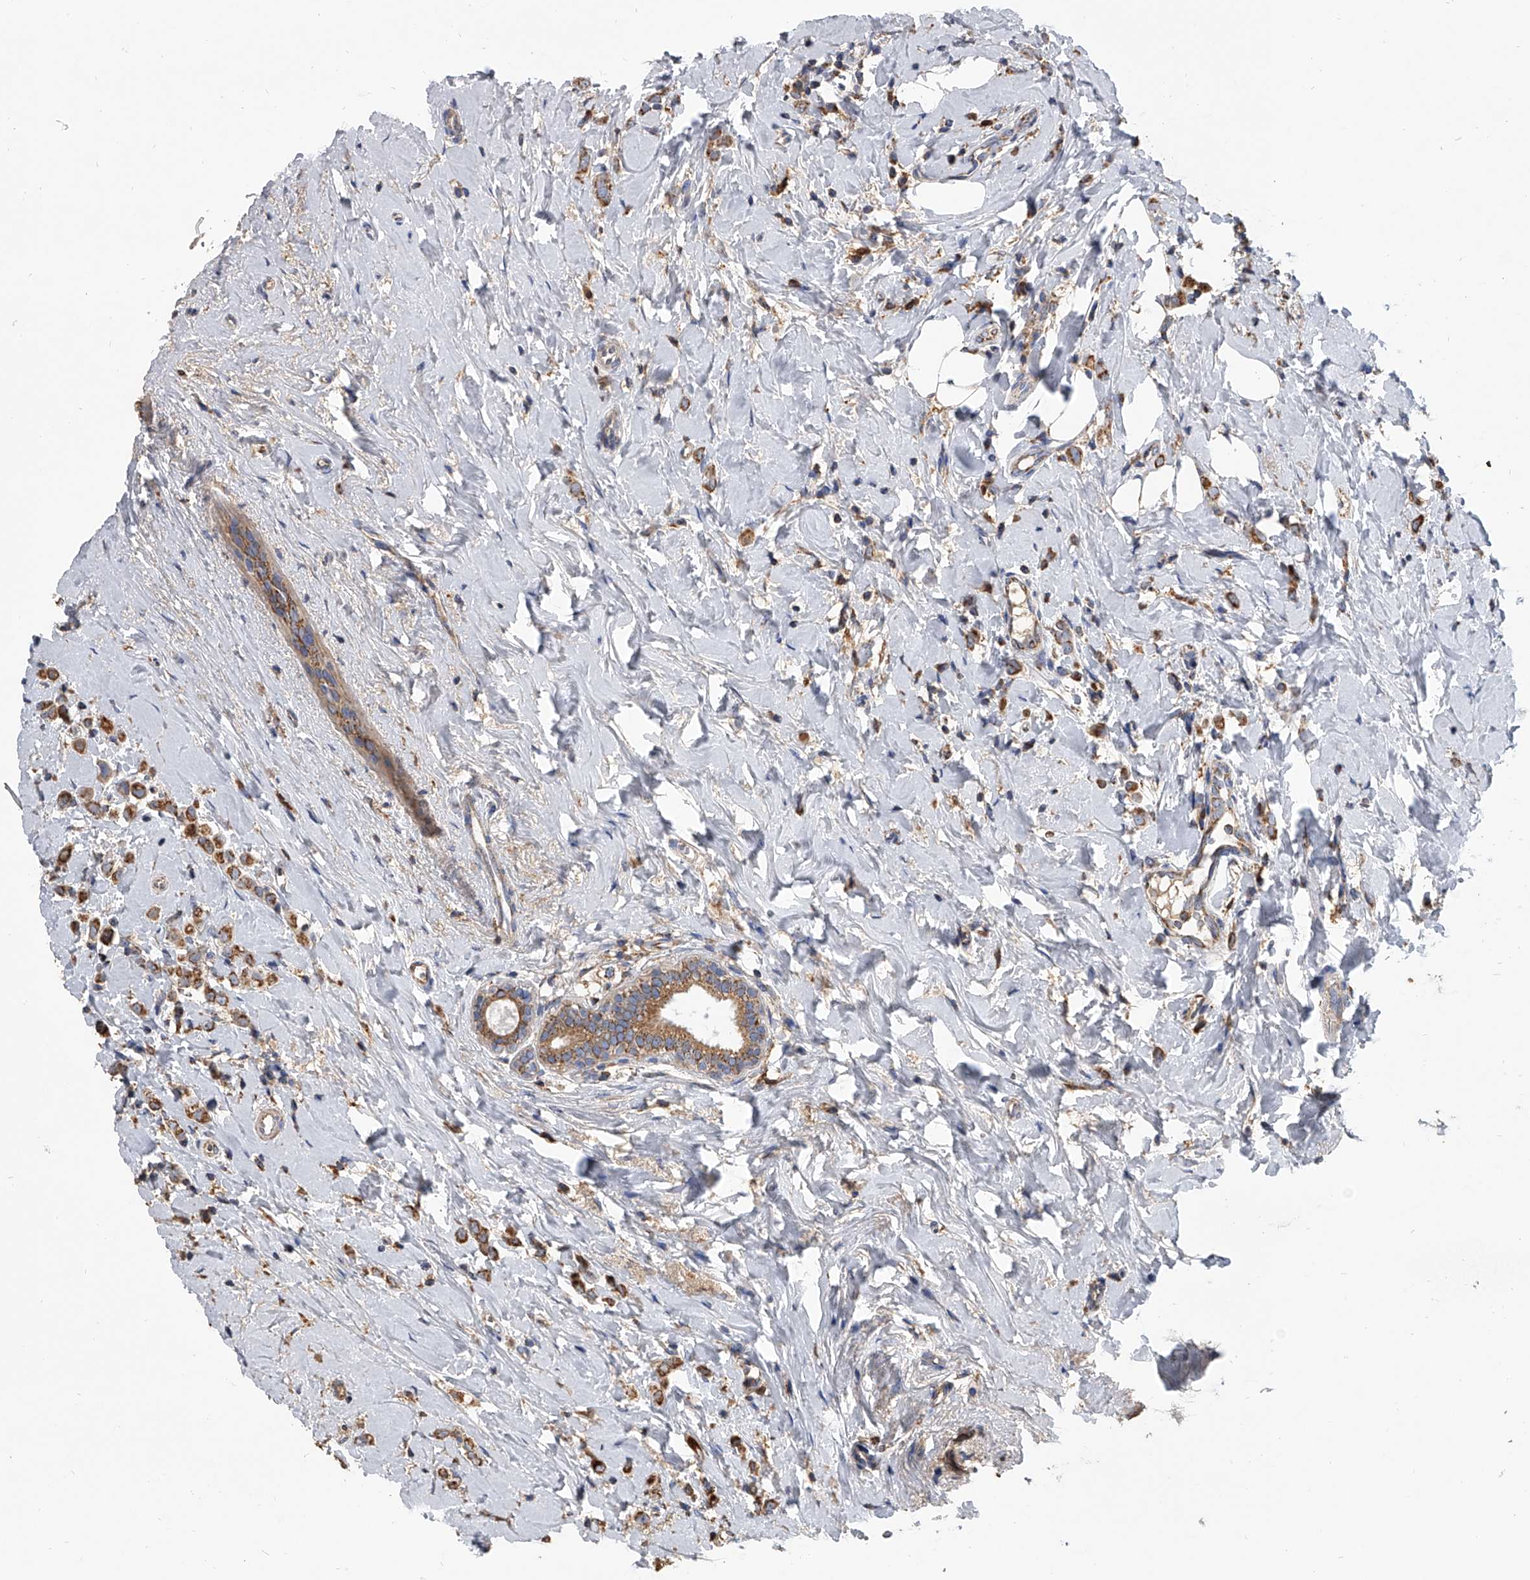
{"staining": {"intensity": "strong", "quantity": ">75%", "location": "cytoplasmic/membranous"}, "tissue": "breast cancer", "cell_type": "Tumor cells", "image_type": "cancer", "snomed": [{"axis": "morphology", "description": "Lobular carcinoma"}, {"axis": "topography", "description": "Breast"}], "caption": "A high amount of strong cytoplasmic/membranous positivity is identified in about >75% of tumor cells in breast cancer (lobular carcinoma) tissue. The staining is performed using DAB (3,3'-diaminobenzidine) brown chromogen to label protein expression. The nuclei are counter-stained blue using hematoxylin.", "gene": "MRPL28", "patient": {"sex": "female", "age": 47}}